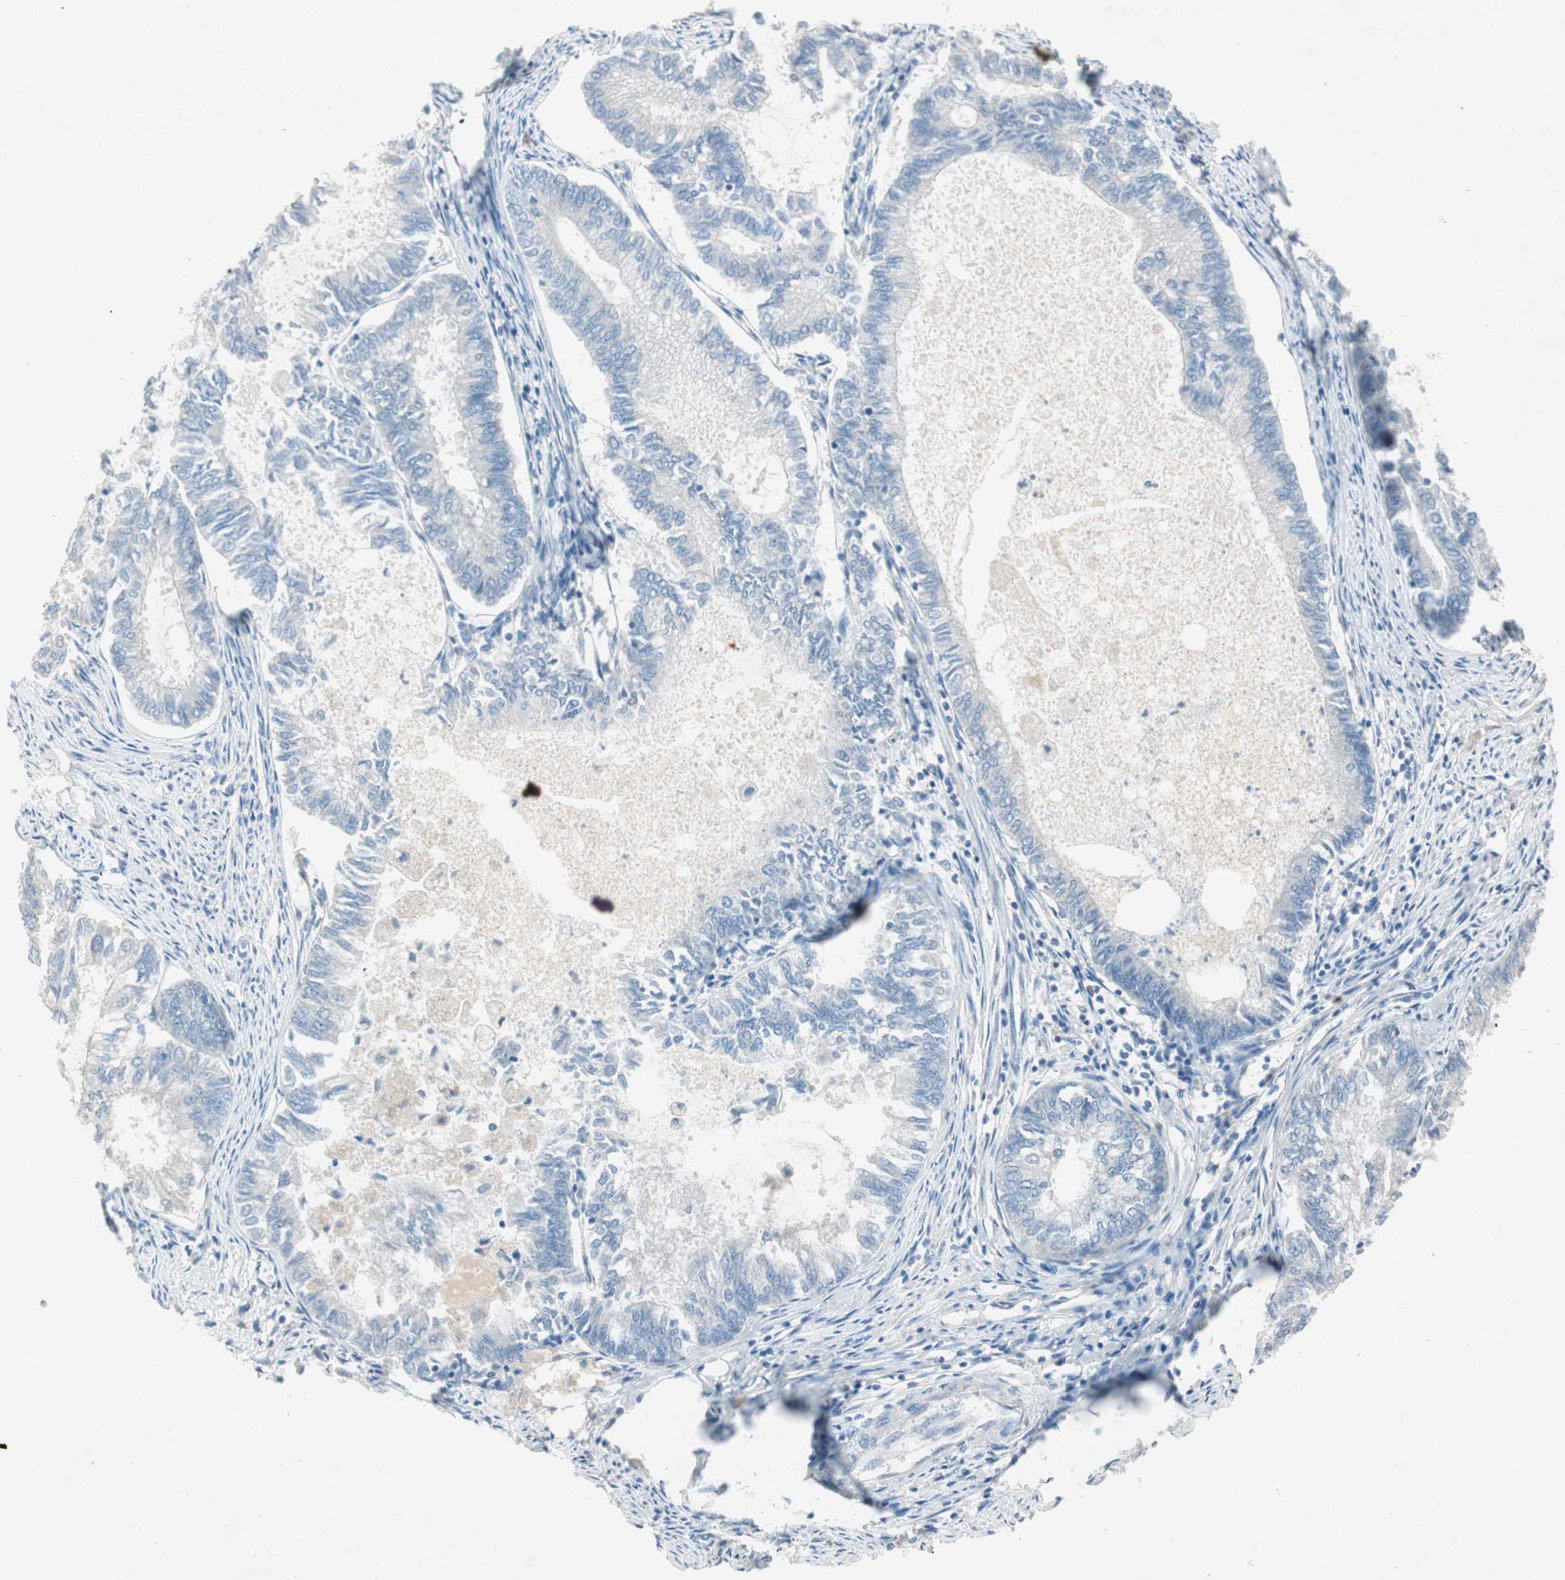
{"staining": {"intensity": "negative", "quantity": "none", "location": "none"}, "tissue": "endometrial cancer", "cell_type": "Tumor cells", "image_type": "cancer", "snomed": [{"axis": "morphology", "description": "Adenocarcinoma, NOS"}, {"axis": "topography", "description": "Endometrium"}], "caption": "Image shows no protein expression in tumor cells of endometrial cancer (adenocarcinoma) tissue.", "gene": "KHK", "patient": {"sex": "female", "age": 86}}